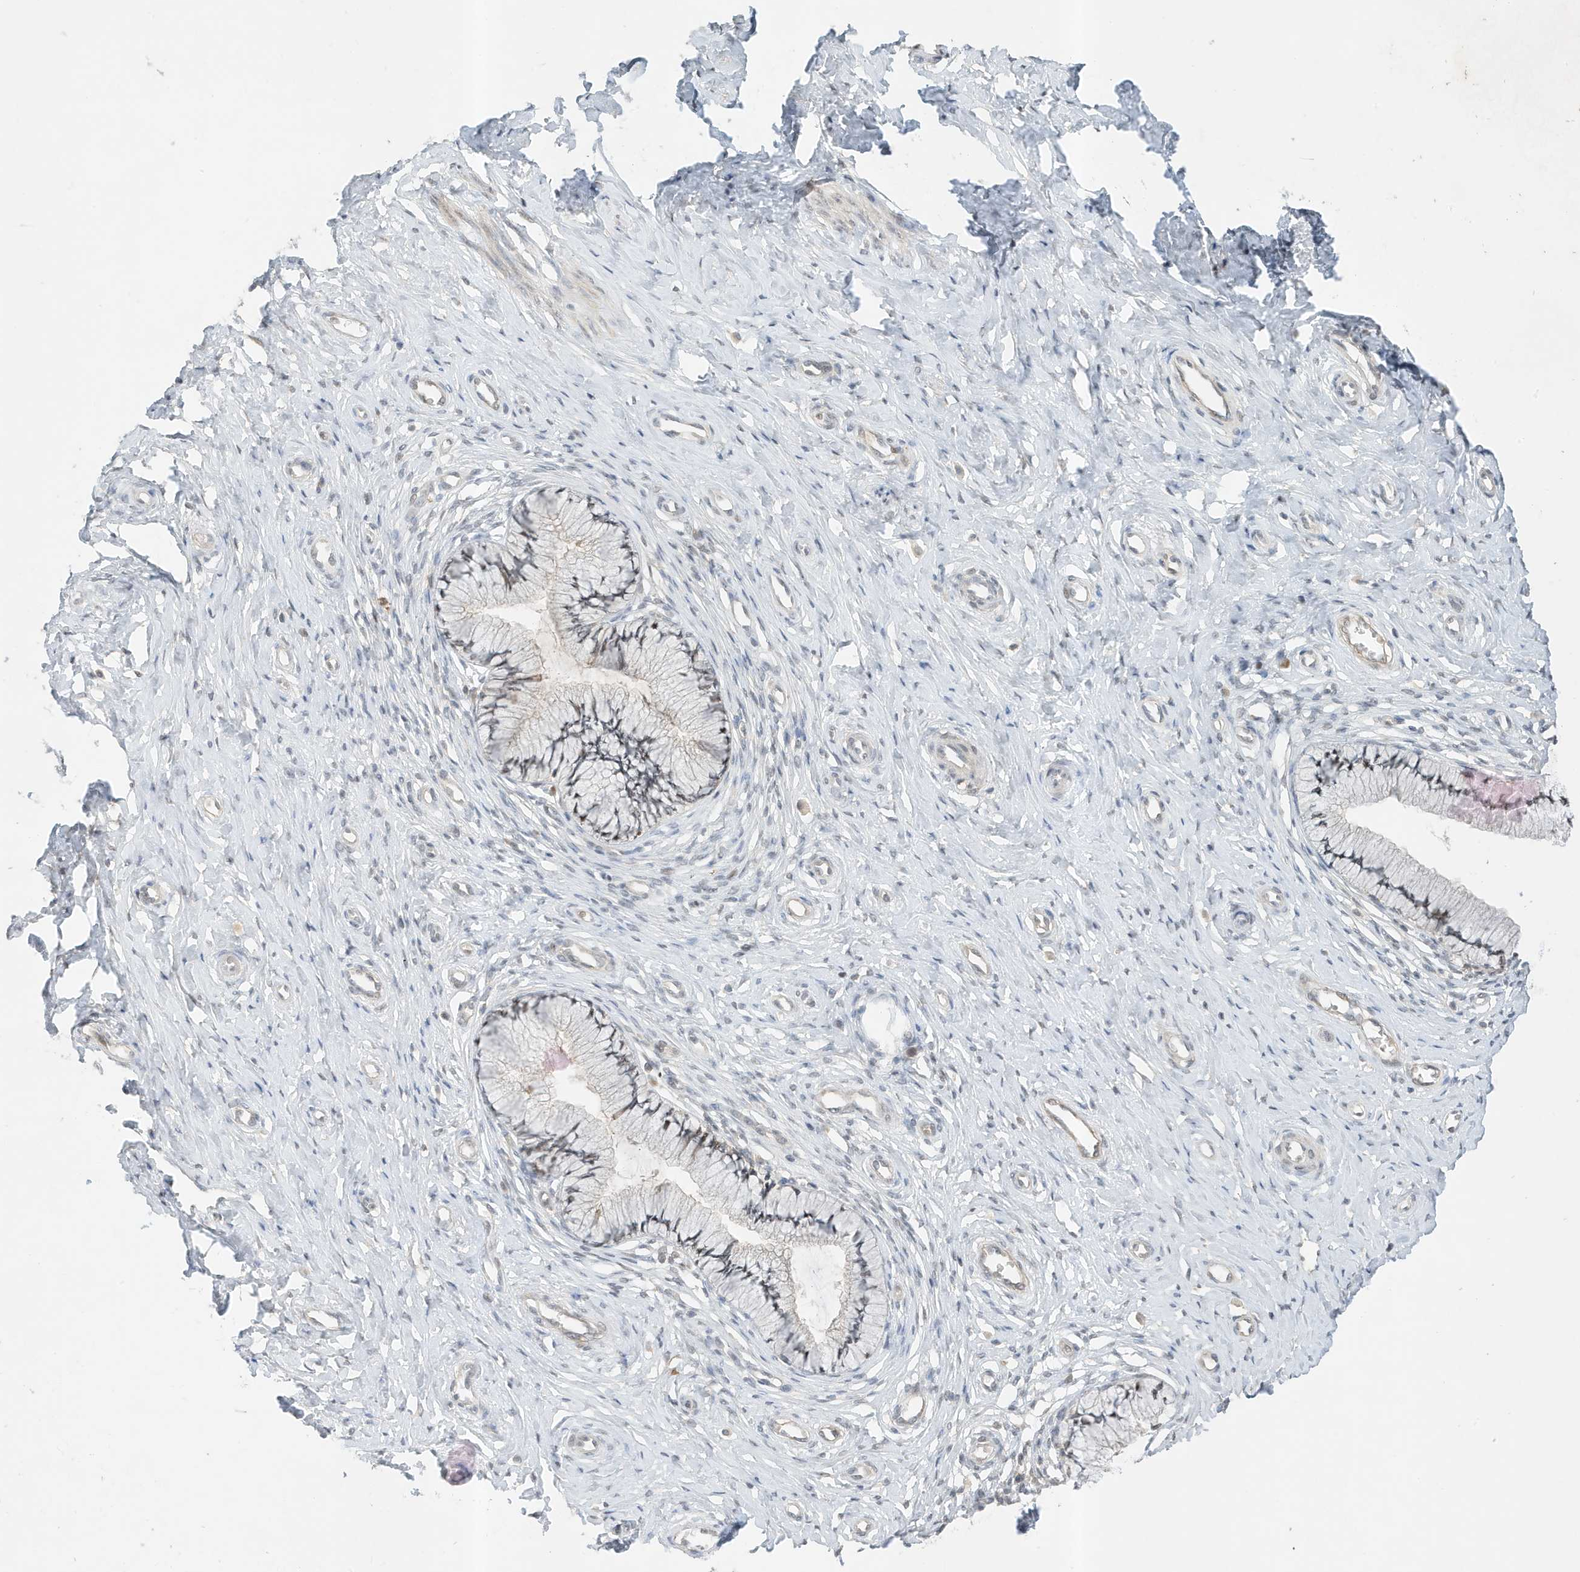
{"staining": {"intensity": "negative", "quantity": "none", "location": "none"}, "tissue": "cervix", "cell_type": "Glandular cells", "image_type": "normal", "snomed": [{"axis": "morphology", "description": "Normal tissue, NOS"}, {"axis": "topography", "description": "Cervix"}], "caption": "Micrograph shows no significant protein positivity in glandular cells of unremarkable cervix.", "gene": "MAST3", "patient": {"sex": "female", "age": 36}}